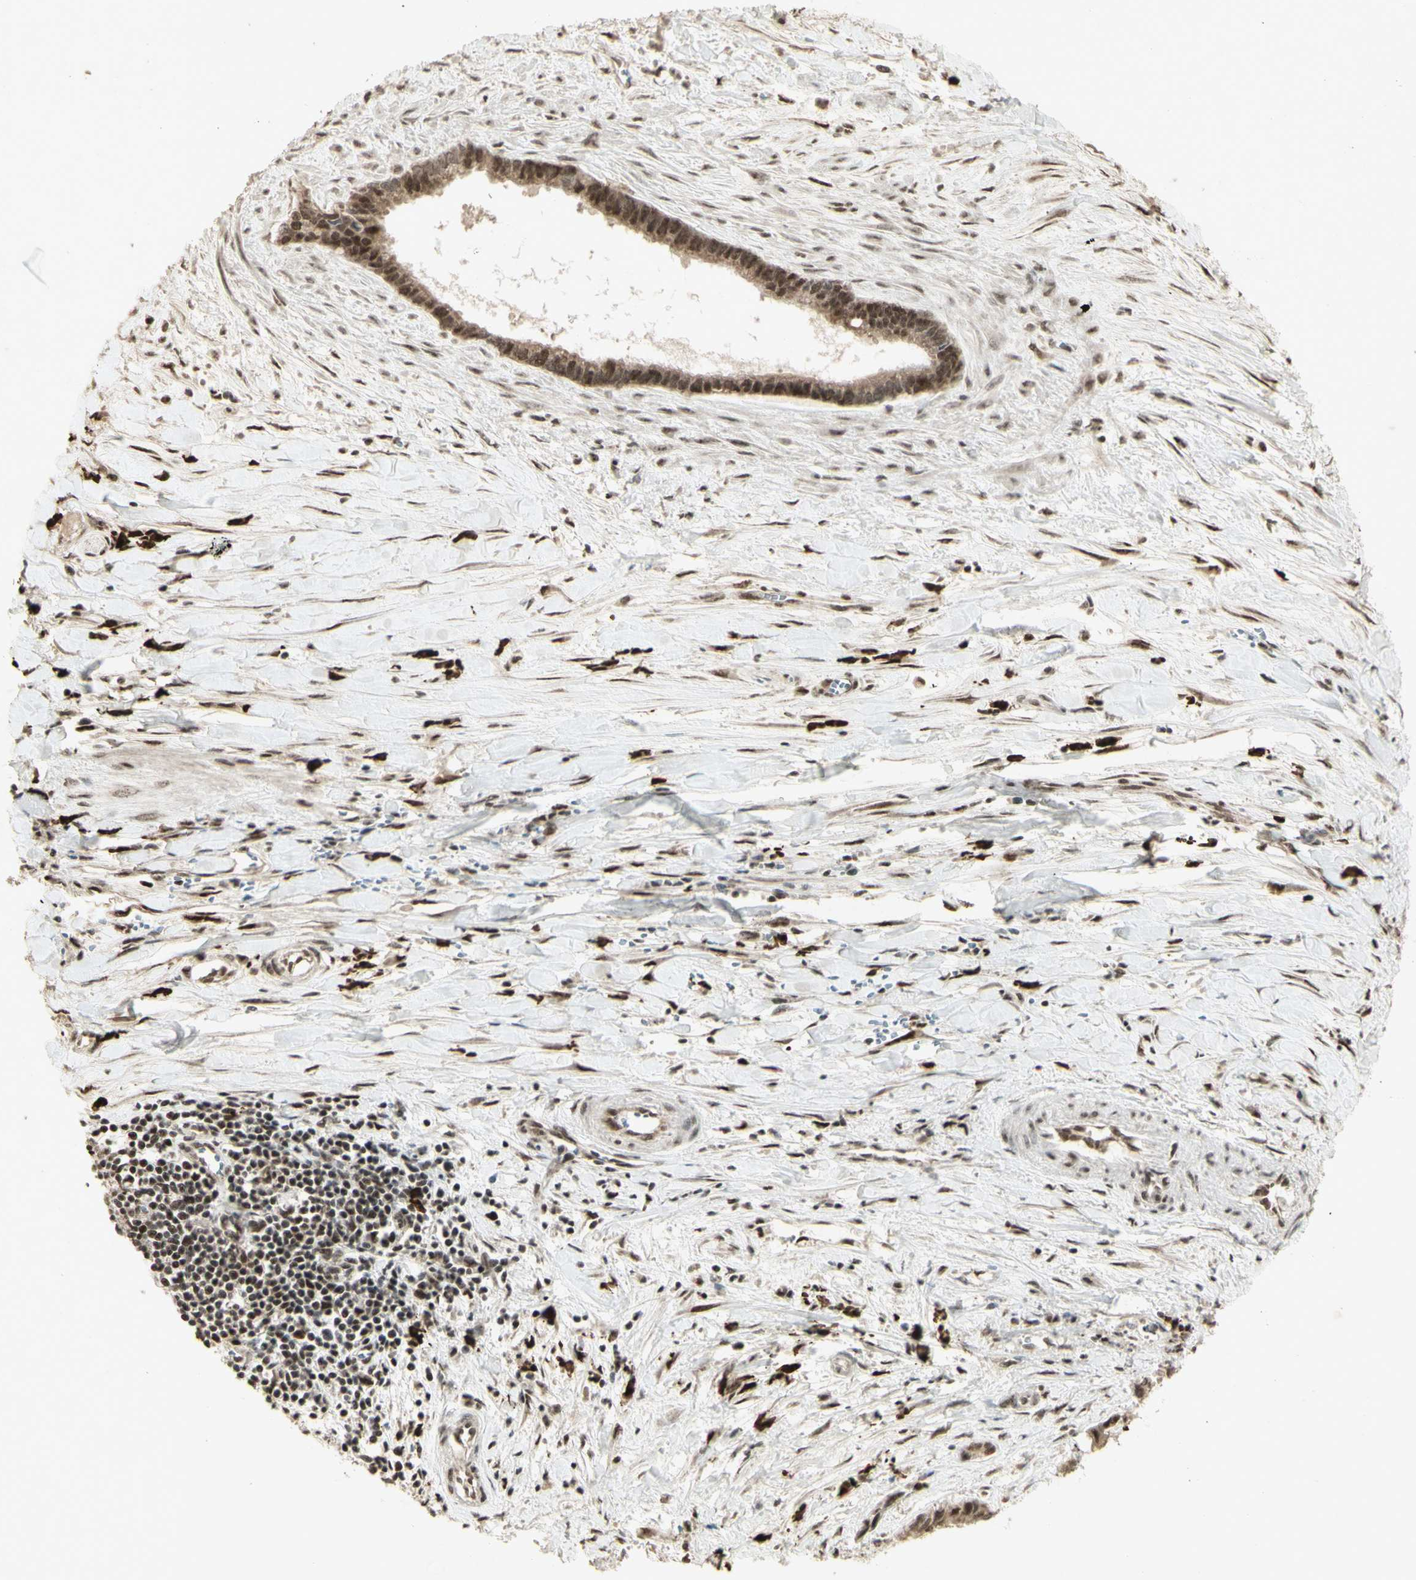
{"staining": {"intensity": "moderate", "quantity": ">75%", "location": "cytoplasmic/membranous,nuclear"}, "tissue": "liver cancer", "cell_type": "Tumor cells", "image_type": "cancer", "snomed": [{"axis": "morphology", "description": "Cholangiocarcinoma"}, {"axis": "topography", "description": "Liver"}], "caption": "Liver cancer was stained to show a protein in brown. There is medium levels of moderate cytoplasmic/membranous and nuclear expression in approximately >75% of tumor cells.", "gene": "CCNT1", "patient": {"sex": "female", "age": 65}}